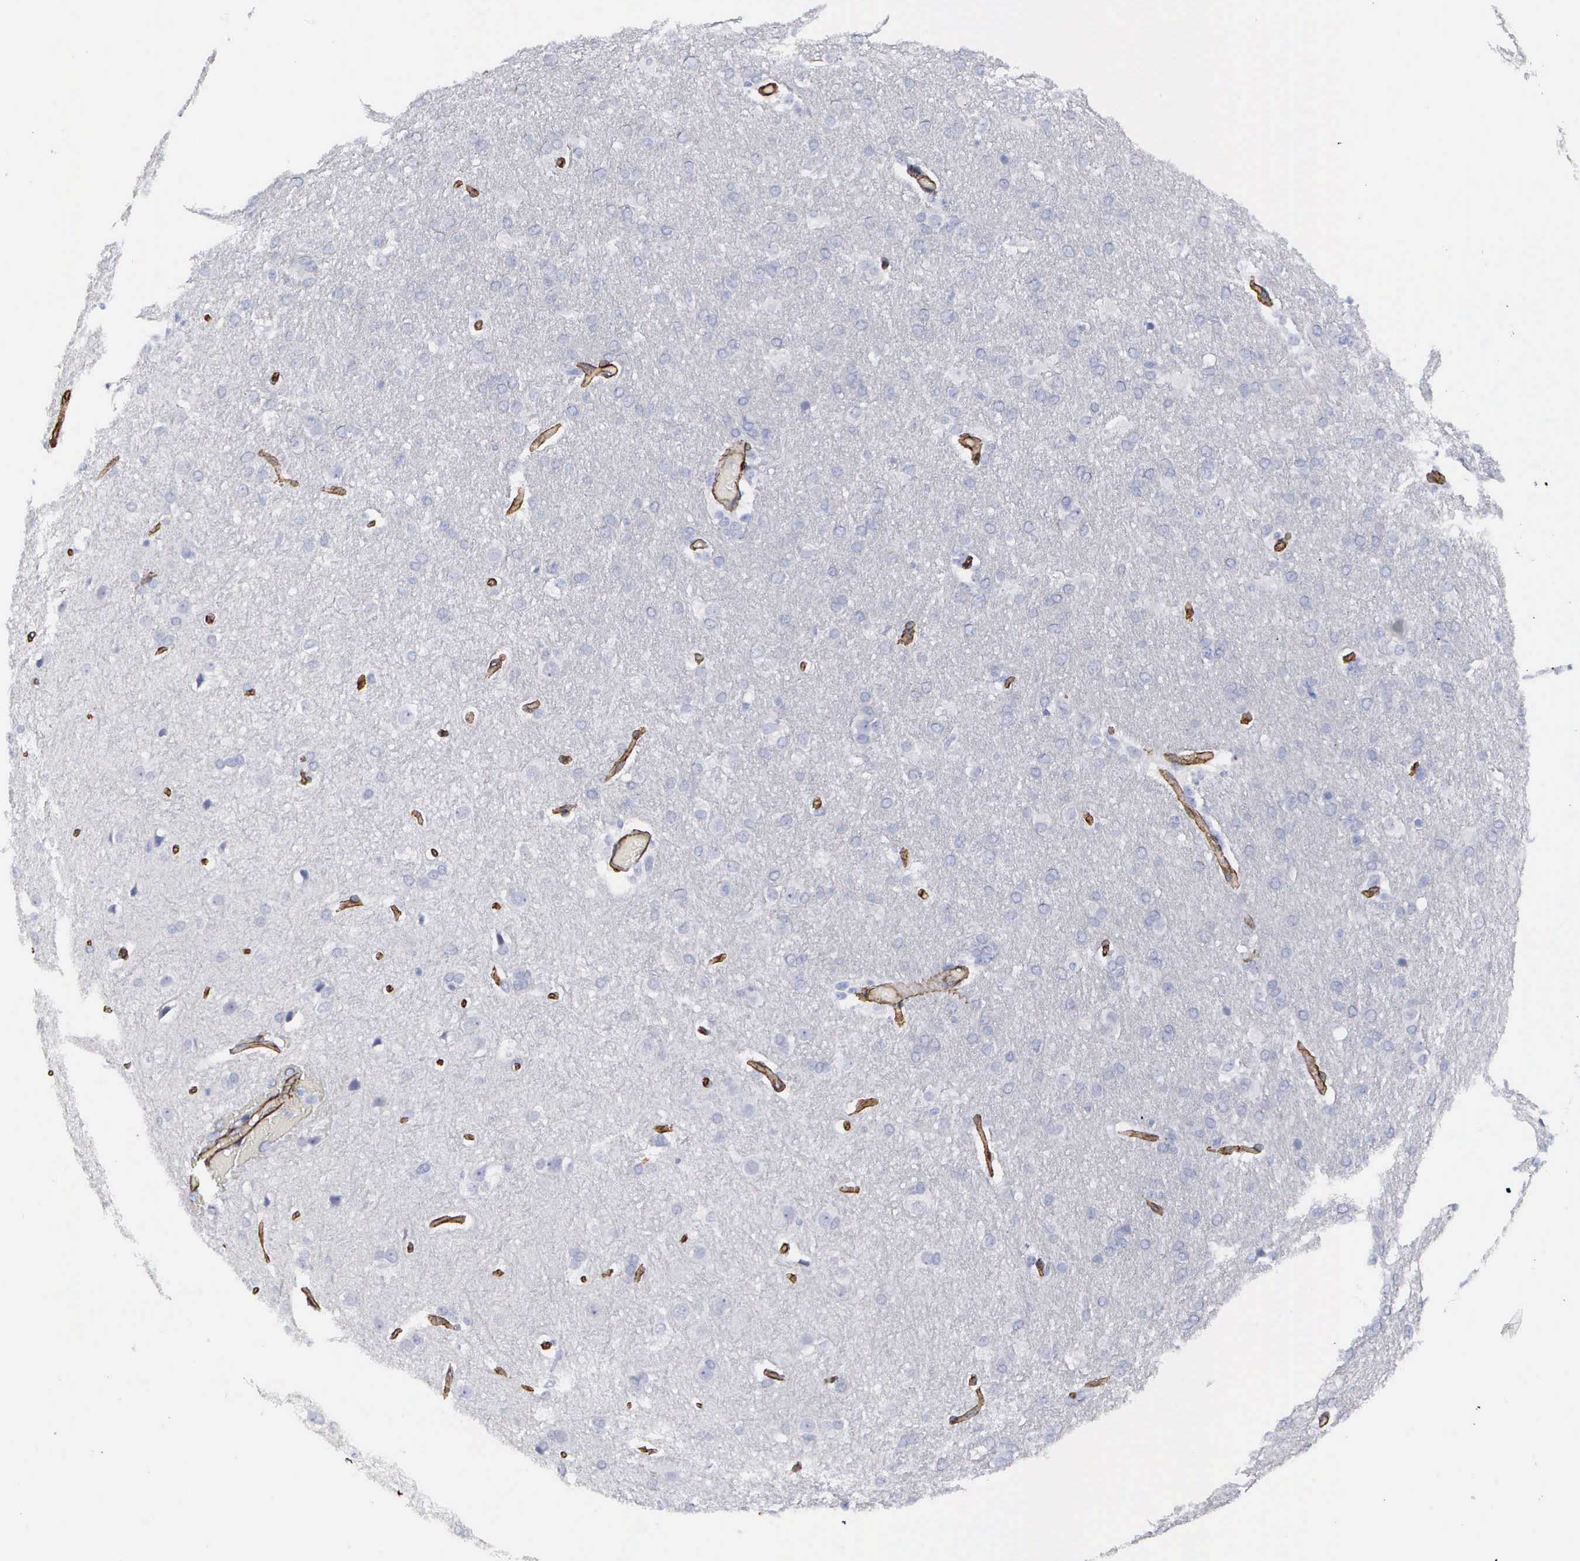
{"staining": {"intensity": "negative", "quantity": "none", "location": "none"}, "tissue": "glioma", "cell_type": "Tumor cells", "image_type": "cancer", "snomed": [{"axis": "morphology", "description": "Glioma, malignant, High grade"}, {"axis": "topography", "description": "Brain"}], "caption": "Histopathology image shows no protein staining in tumor cells of glioma tissue. Brightfield microscopy of IHC stained with DAB (3,3'-diaminobenzidine) (brown) and hematoxylin (blue), captured at high magnification.", "gene": "MAGEB10", "patient": {"sex": "male", "age": 68}}